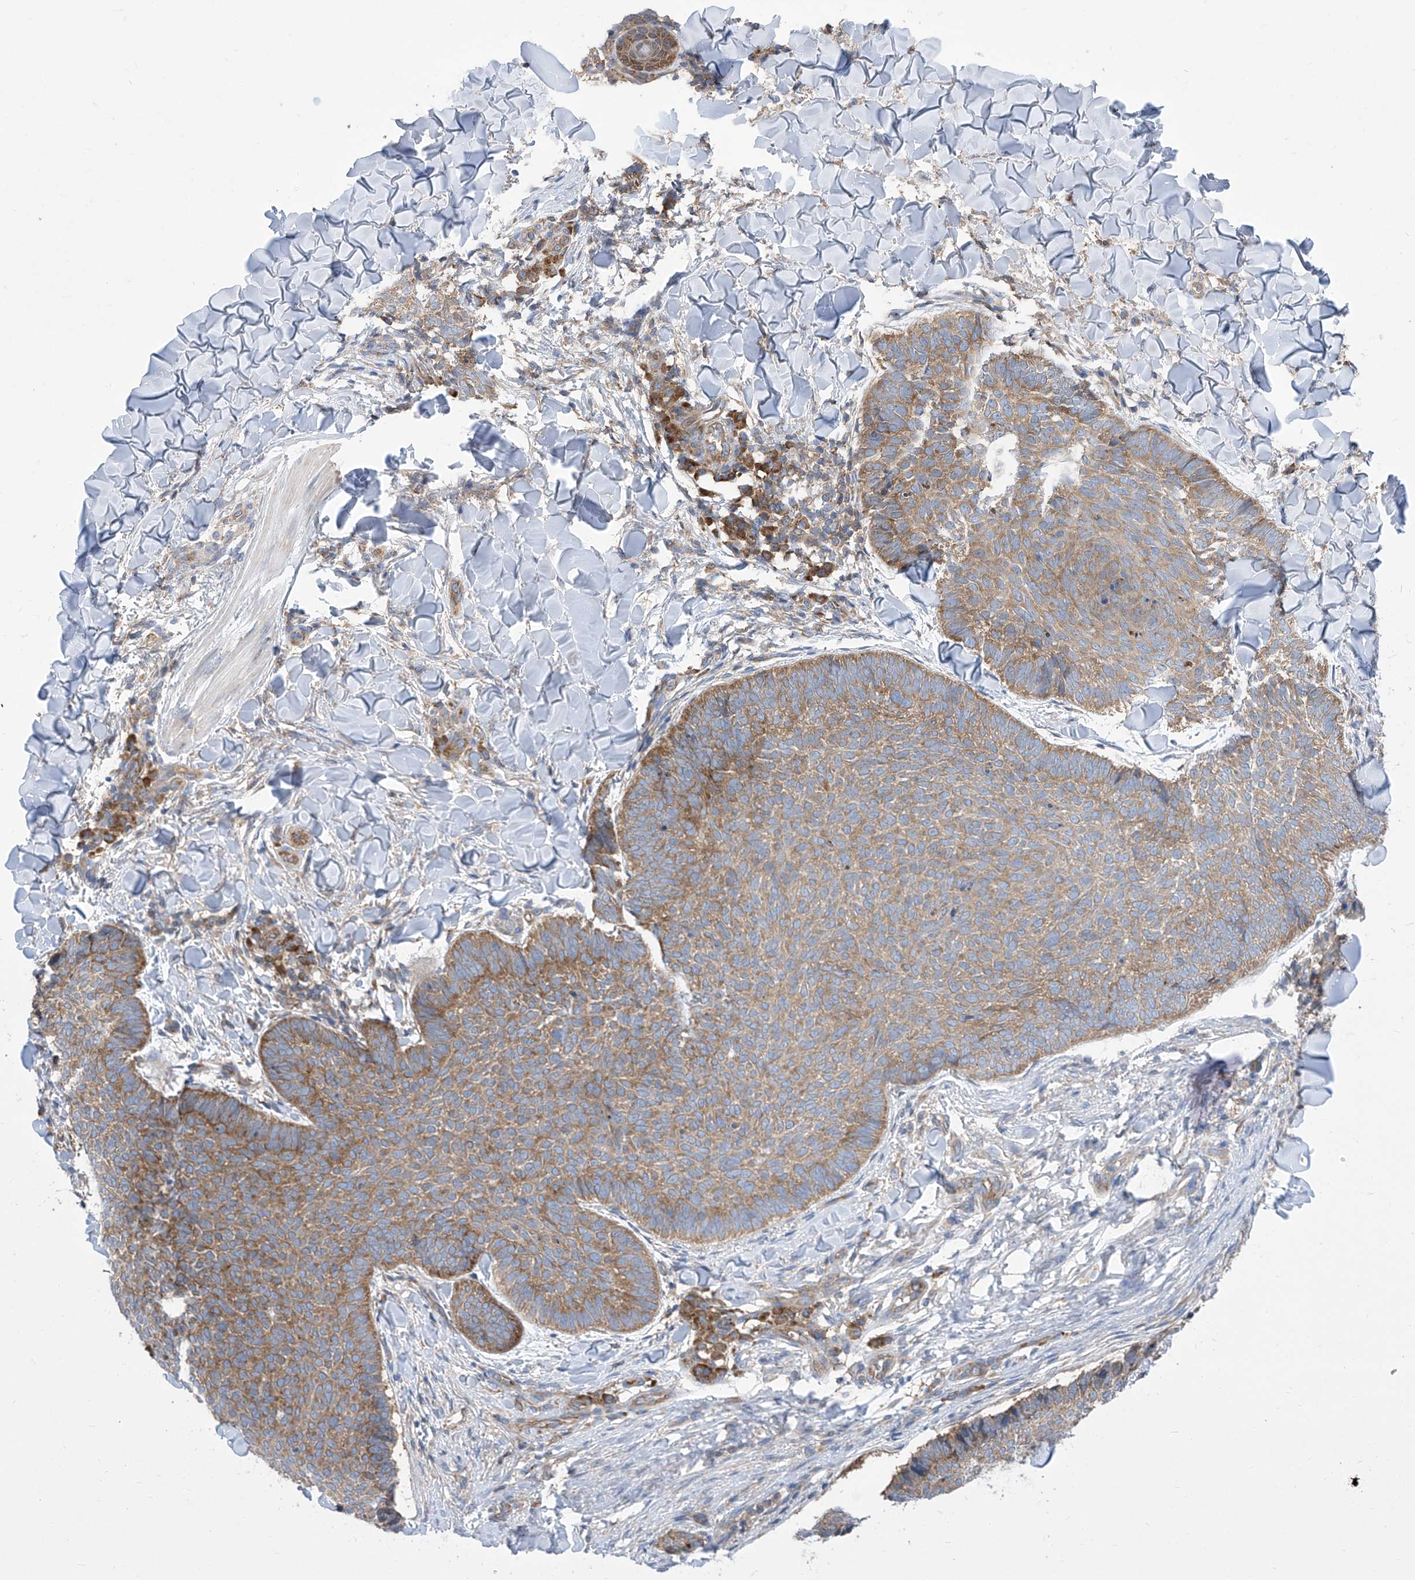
{"staining": {"intensity": "moderate", "quantity": "25%-75%", "location": "cytoplasmic/membranous"}, "tissue": "skin cancer", "cell_type": "Tumor cells", "image_type": "cancer", "snomed": [{"axis": "morphology", "description": "Normal tissue, NOS"}, {"axis": "morphology", "description": "Basal cell carcinoma"}, {"axis": "topography", "description": "Skin"}], "caption": "DAB (3,3'-diaminobenzidine) immunohistochemical staining of human skin cancer reveals moderate cytoplasmic/membranous protein staining in about 25%-75% of tumor cells.", "gene": "EIF3M", "patient": {"sex": "male", "age": 50}}